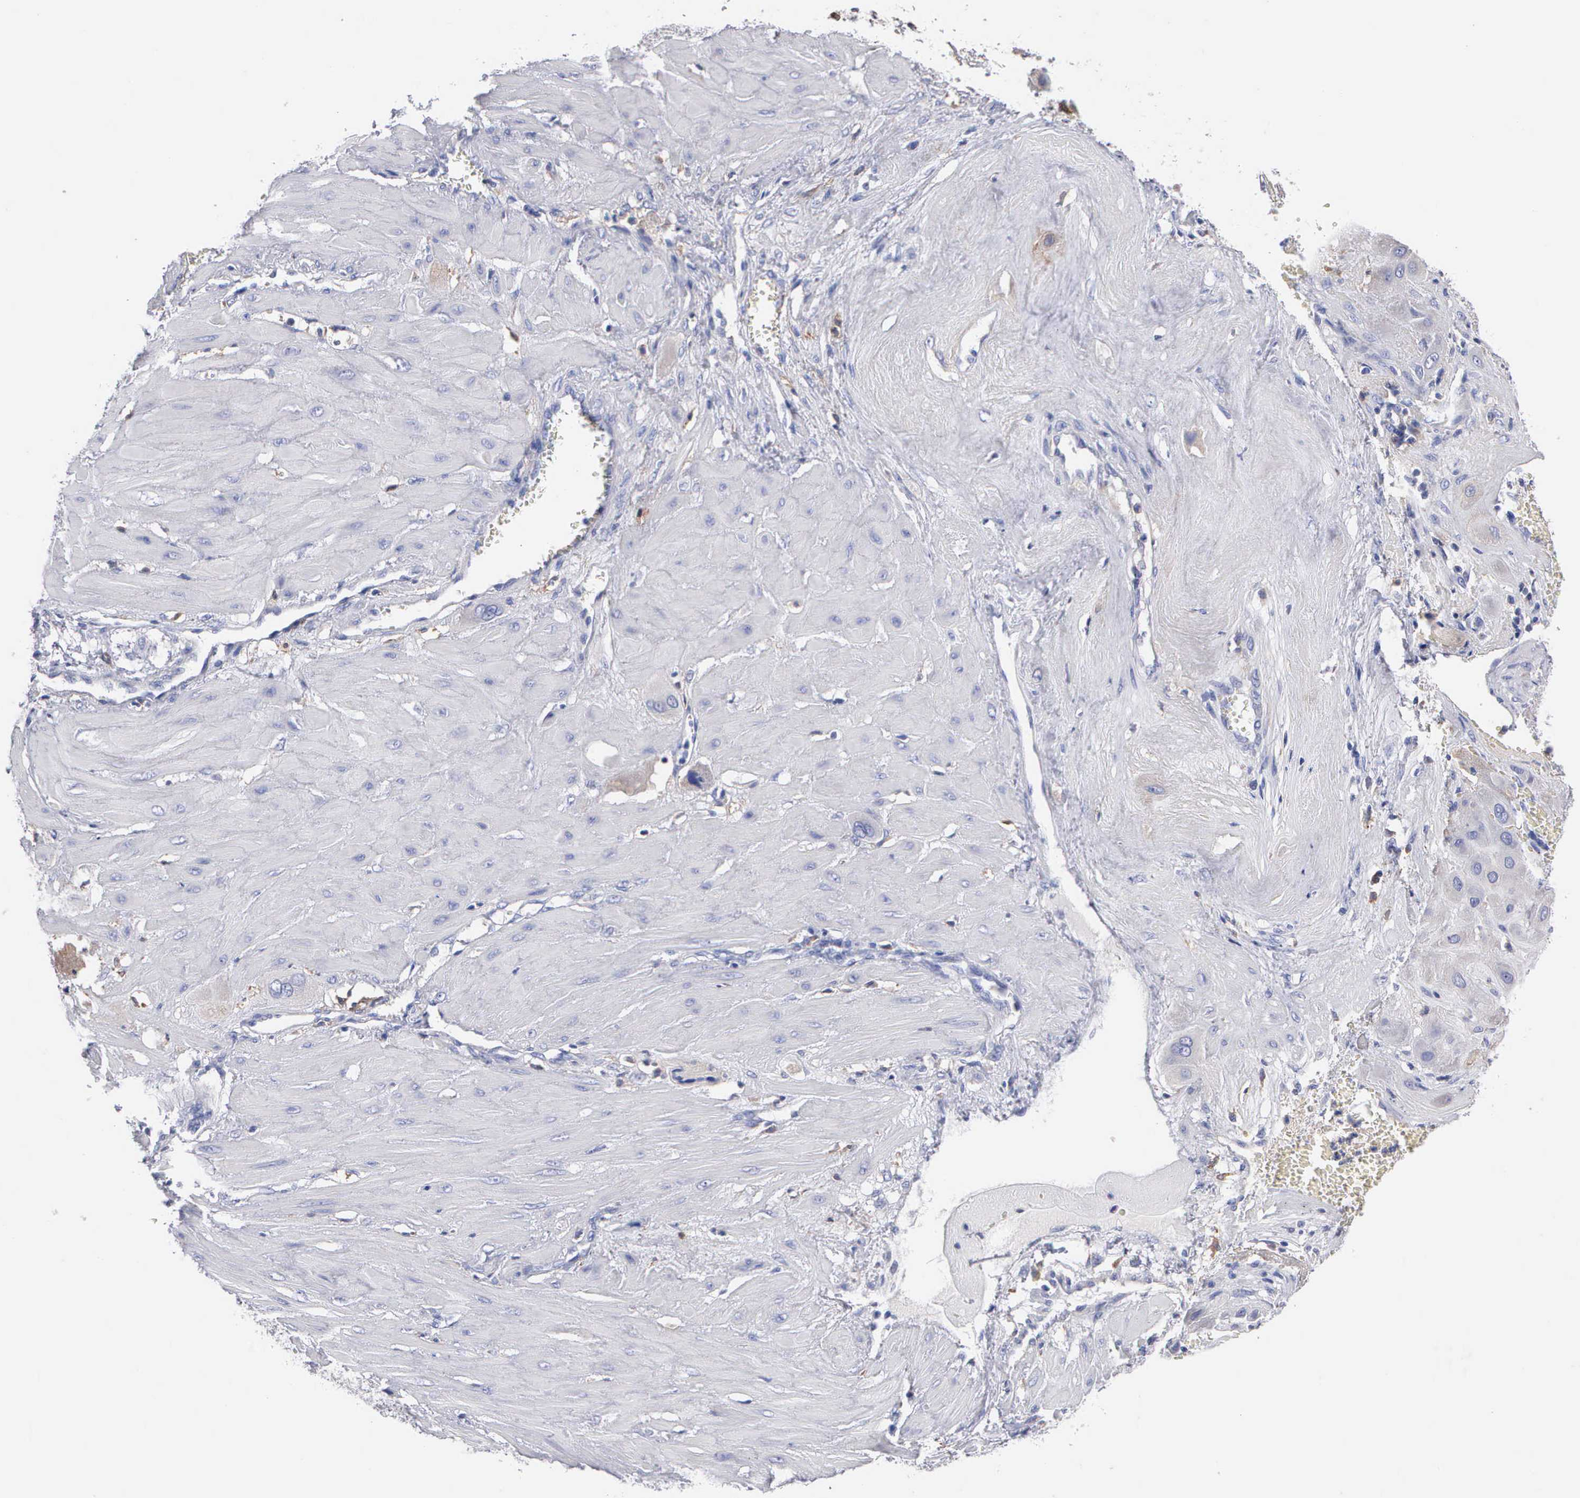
{"staining": {"intensity": "negative", "quantity": "none", "location": "none"}, "tissue": "cervical cancer", "cell_type": "Tumor cells", "image_type": "cancer", "snomed": [{"axis": "morphology", "description": "Squamous cell carcinoma, NOS"}, {"axis": "topography", "description": "Cervix"}], "caption": "Tumor cells show no significant protein expression in cervical squamous cell carcinoma. Nuclei are stained in blue.", "gene": "PTGS2", "patient": {"sex": "female", "age": 34}}